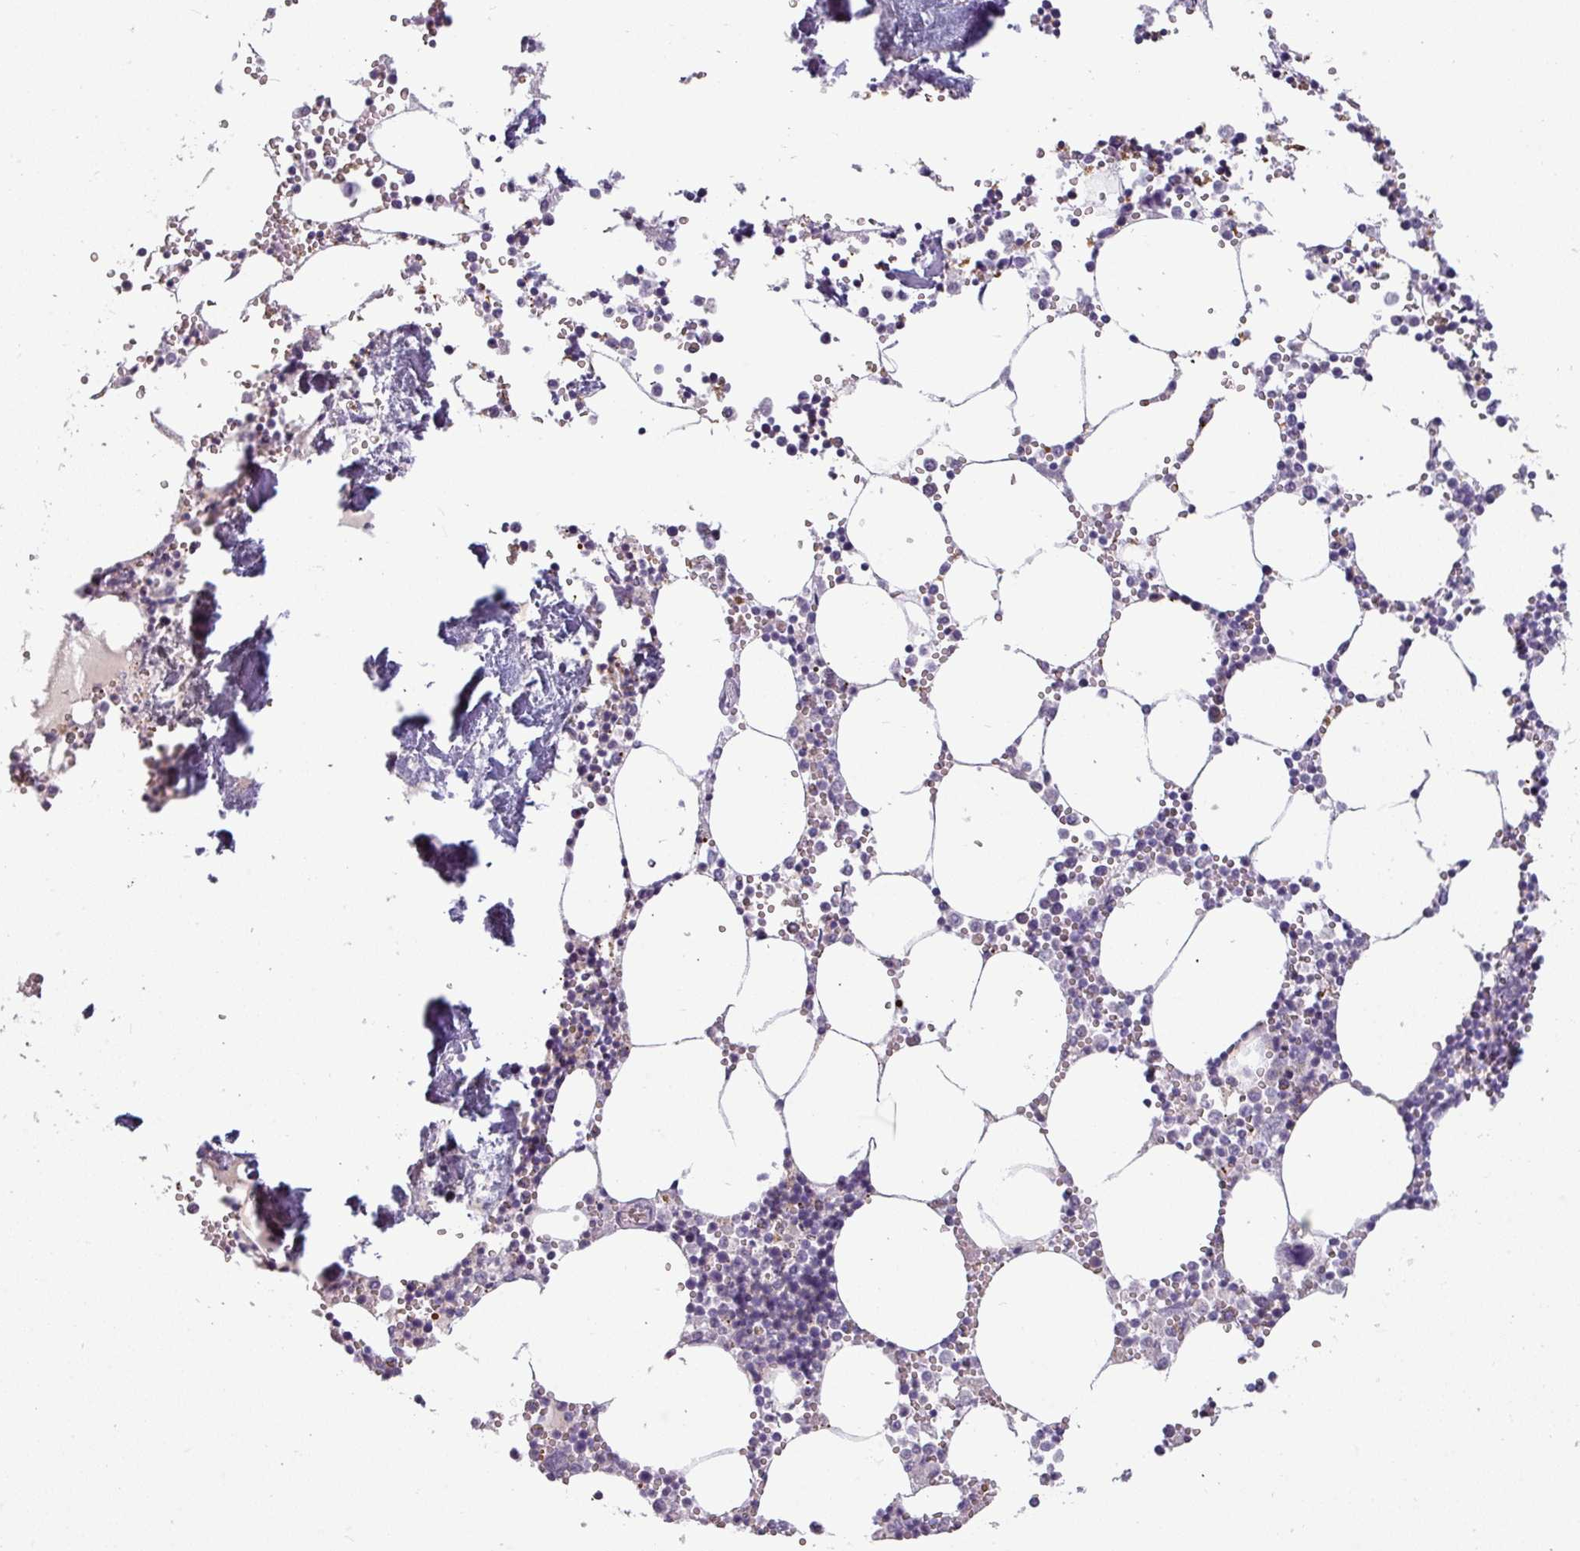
{"staining": {"intensity": "negative", "quantity": "none", "location": "none"}, "tissue": "bone marrow", "cell_type": "Hematopoietic cells", "image_type": "normal", "snomed": [{"axis": "morphology", "description": "Normal tissue, NOS"}, {"axis": "topography", "description": "Bone marrow"}], "caption": "High power microscopy histopathology image of an immunohistochemistry (IHC) image of normal bone marrow, revealing no significant positivity in hematopoietic cells. Brightfield microscopy of IHC stained with DAB (brown) and hematoxylin (blue), captured at high magnification.", "gene": "SLC26A9", "patient": {"sex": "male", "age": 54}}